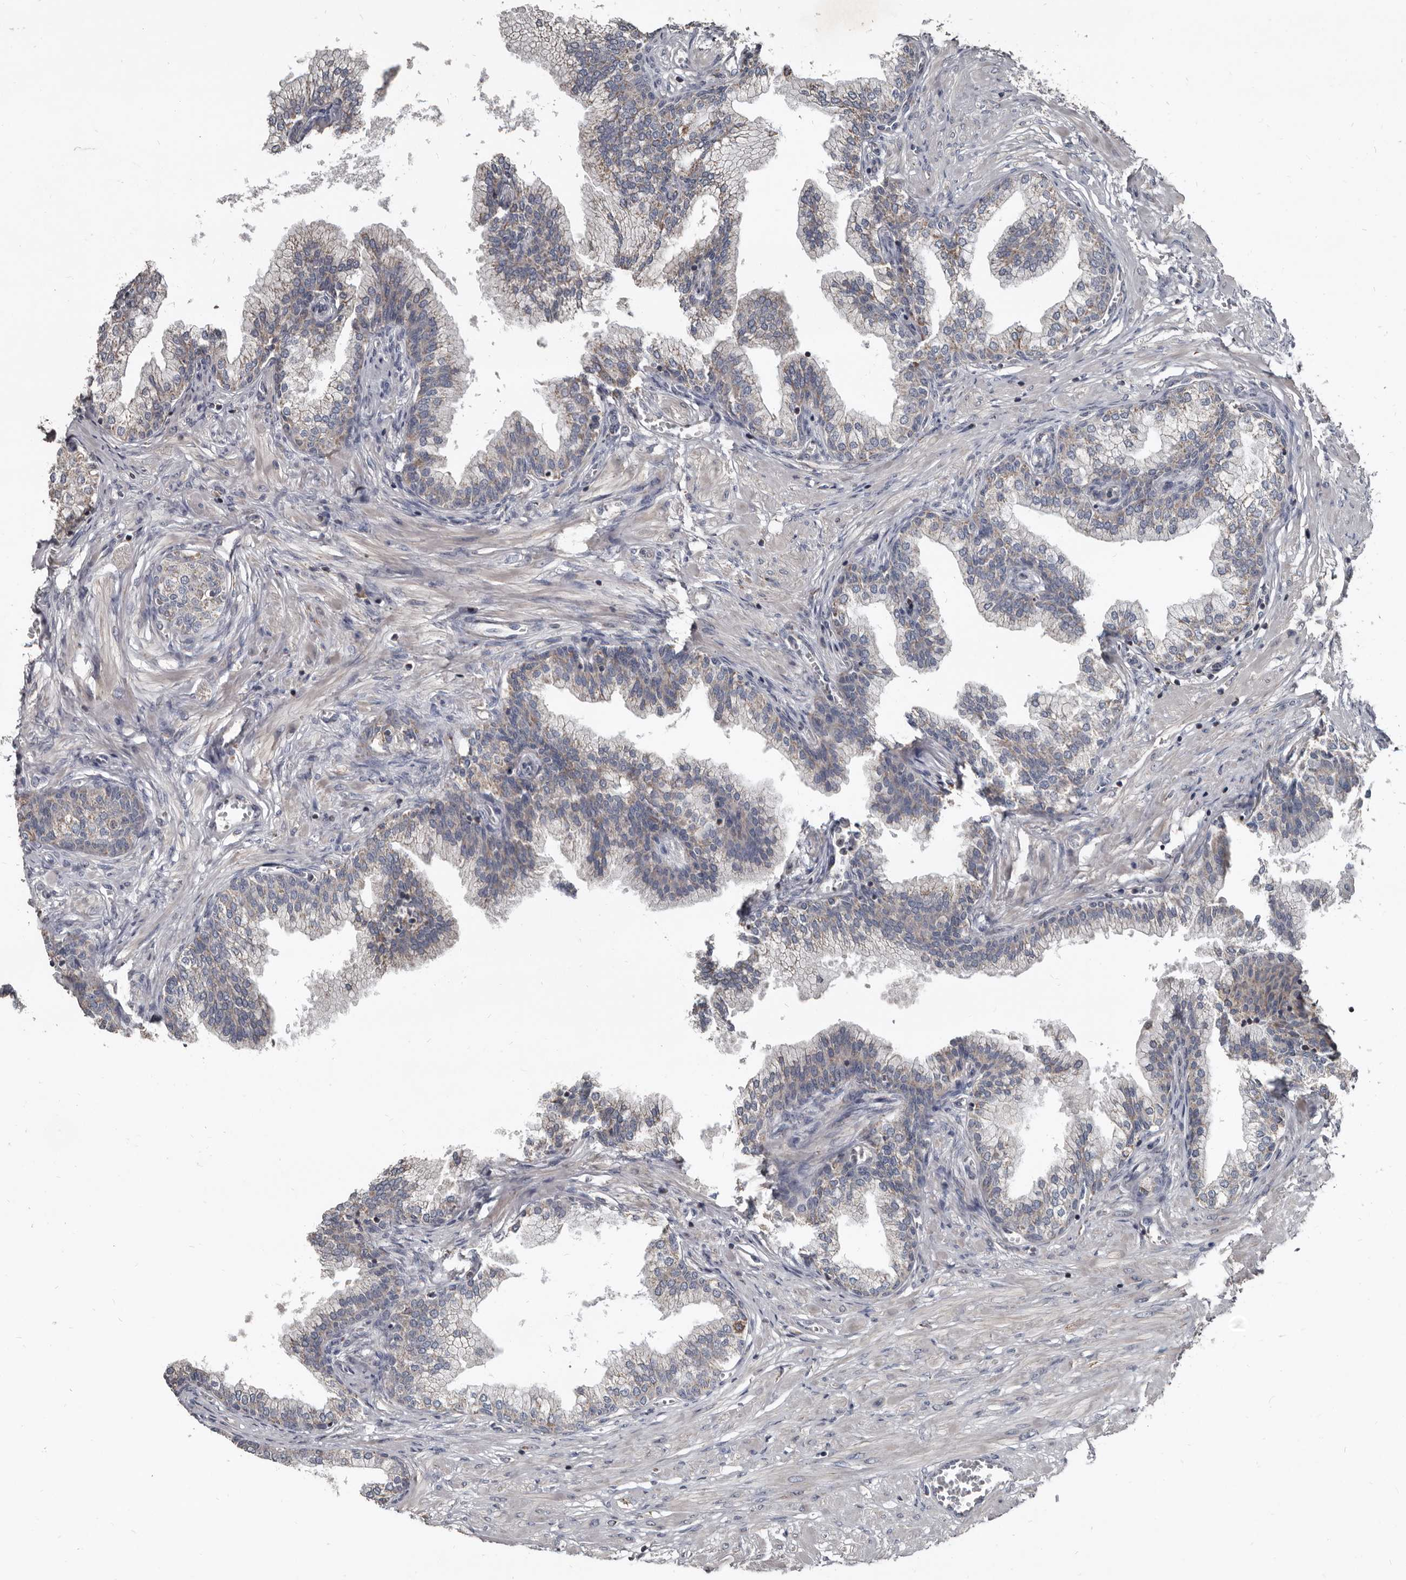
{"staining": {"intensity": "weak", "quantity": "25%-75%", "location": "cytoplasmic/membranous"}, "tissue": "prostate", "cell_type": "Glandular cells", "image_type": "normal", "snomed": [{"axis": "morphology", "description": "Normal tissue, NOS"}, {"axis": "morphology", "description": "Urothelial carcinoma, Low grade"}, {"axis": "topography", "description": "Urinary bladder"}, {"axis": "topography", "description": "Prostate"}], "caption": "Glandular cells show weak cytoplasmic/membranous staining in about 25%-75% of cells in benign prostate.", "gene": "GREB1", "patient": {"sex": "male", "age": 60}}